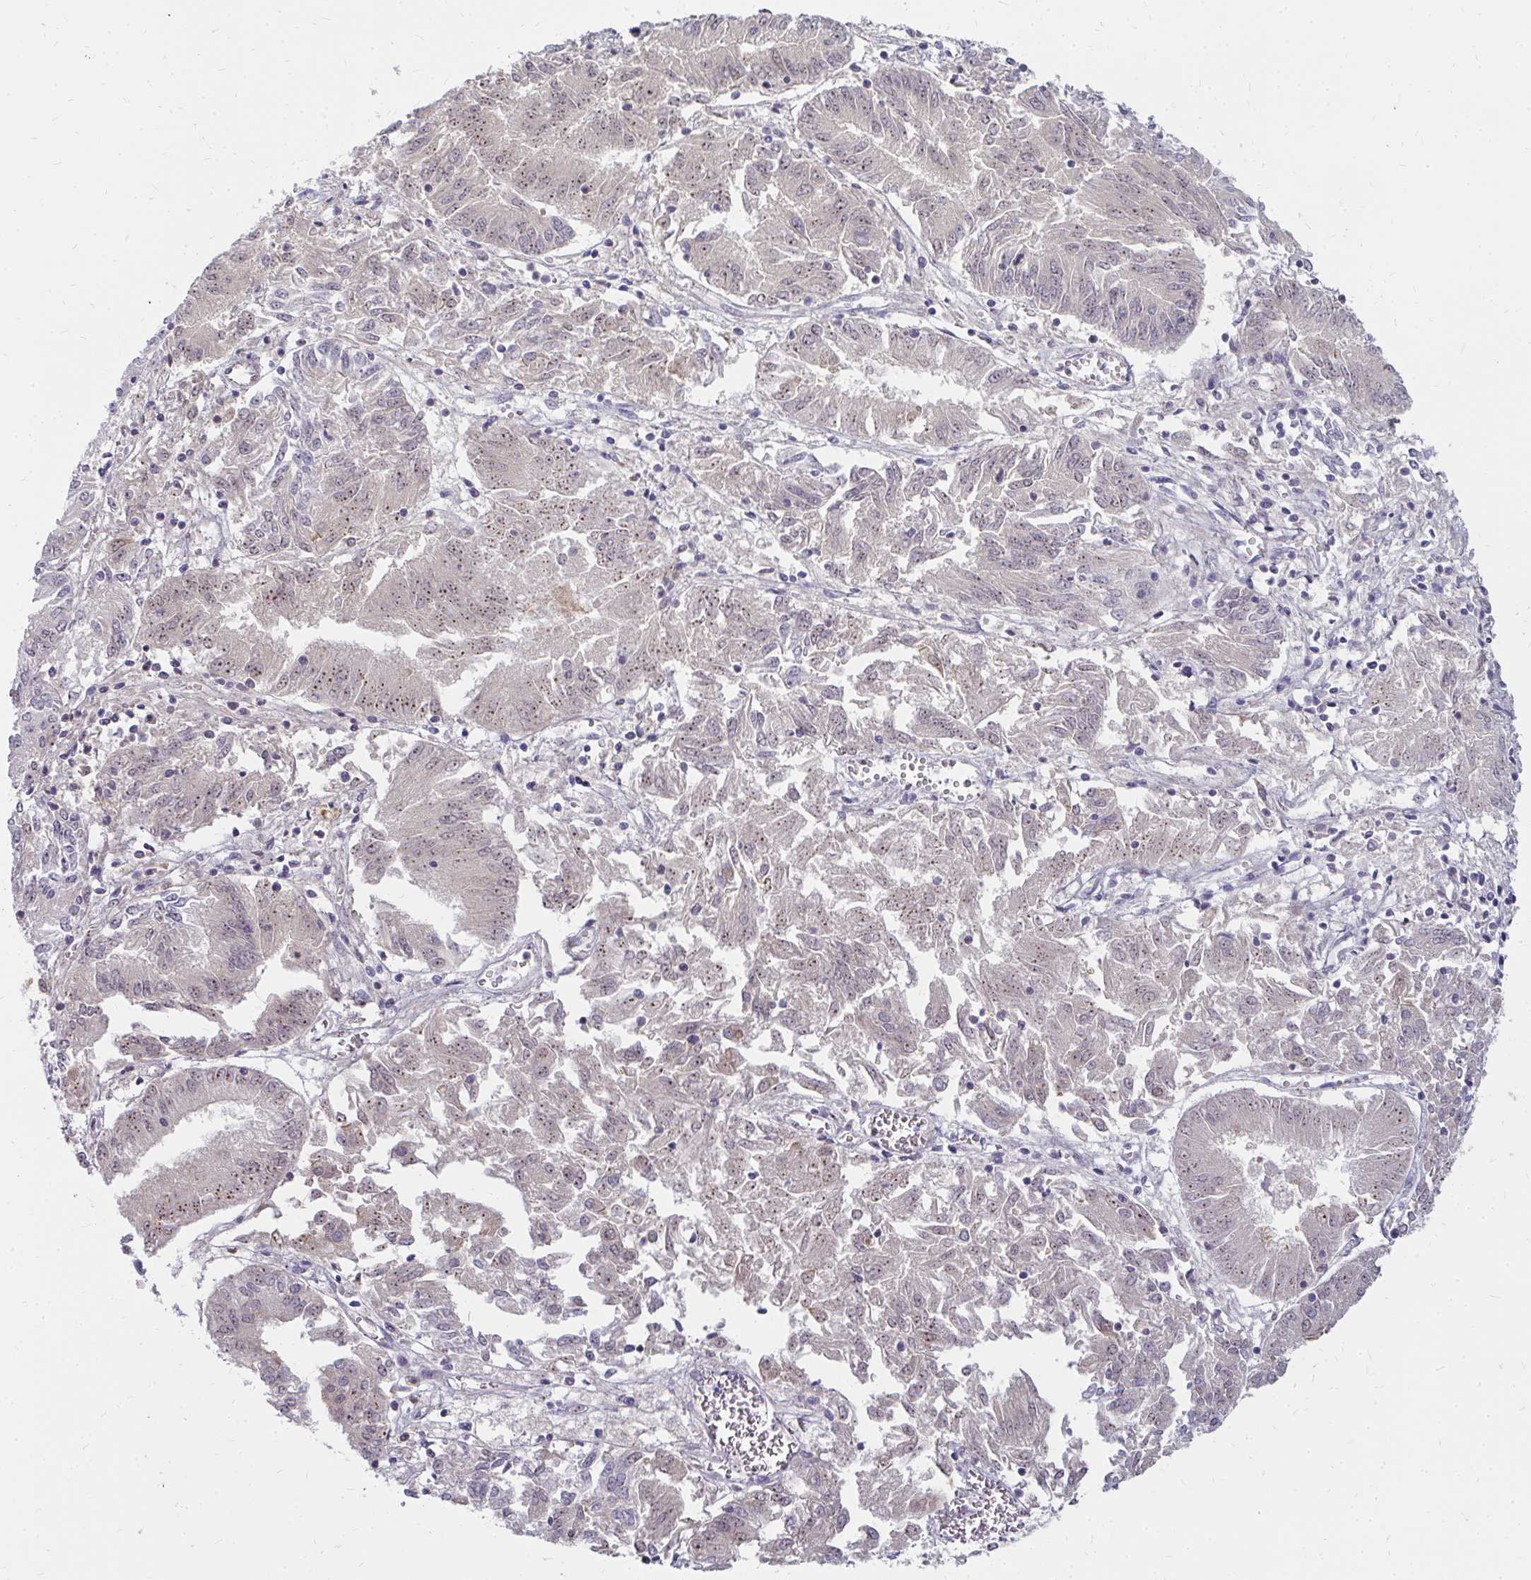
{"staining": {"intensity": "weak", "quantity": "25%-75%", "location": "nuclear"}, "tissue": "endometrial cancer", "cell_type": "Tumor cells", "image_type": "cancer", "snomed": [{"axis": "morphology", "description": "Adenocarcinoma, NOS"}, {"axis": "topography", "description": "Endometrium"}], "caption": "Immunohistochemistry (IHC) micrograph of adenocarcinoma (endometrial) stained for a protein (brown), which reveals low levels of weak nuclear positivity in about 25%-75% of tumor cells.", "gene": "FAM9A", "patient": {"sex": "female", "age": 54}}